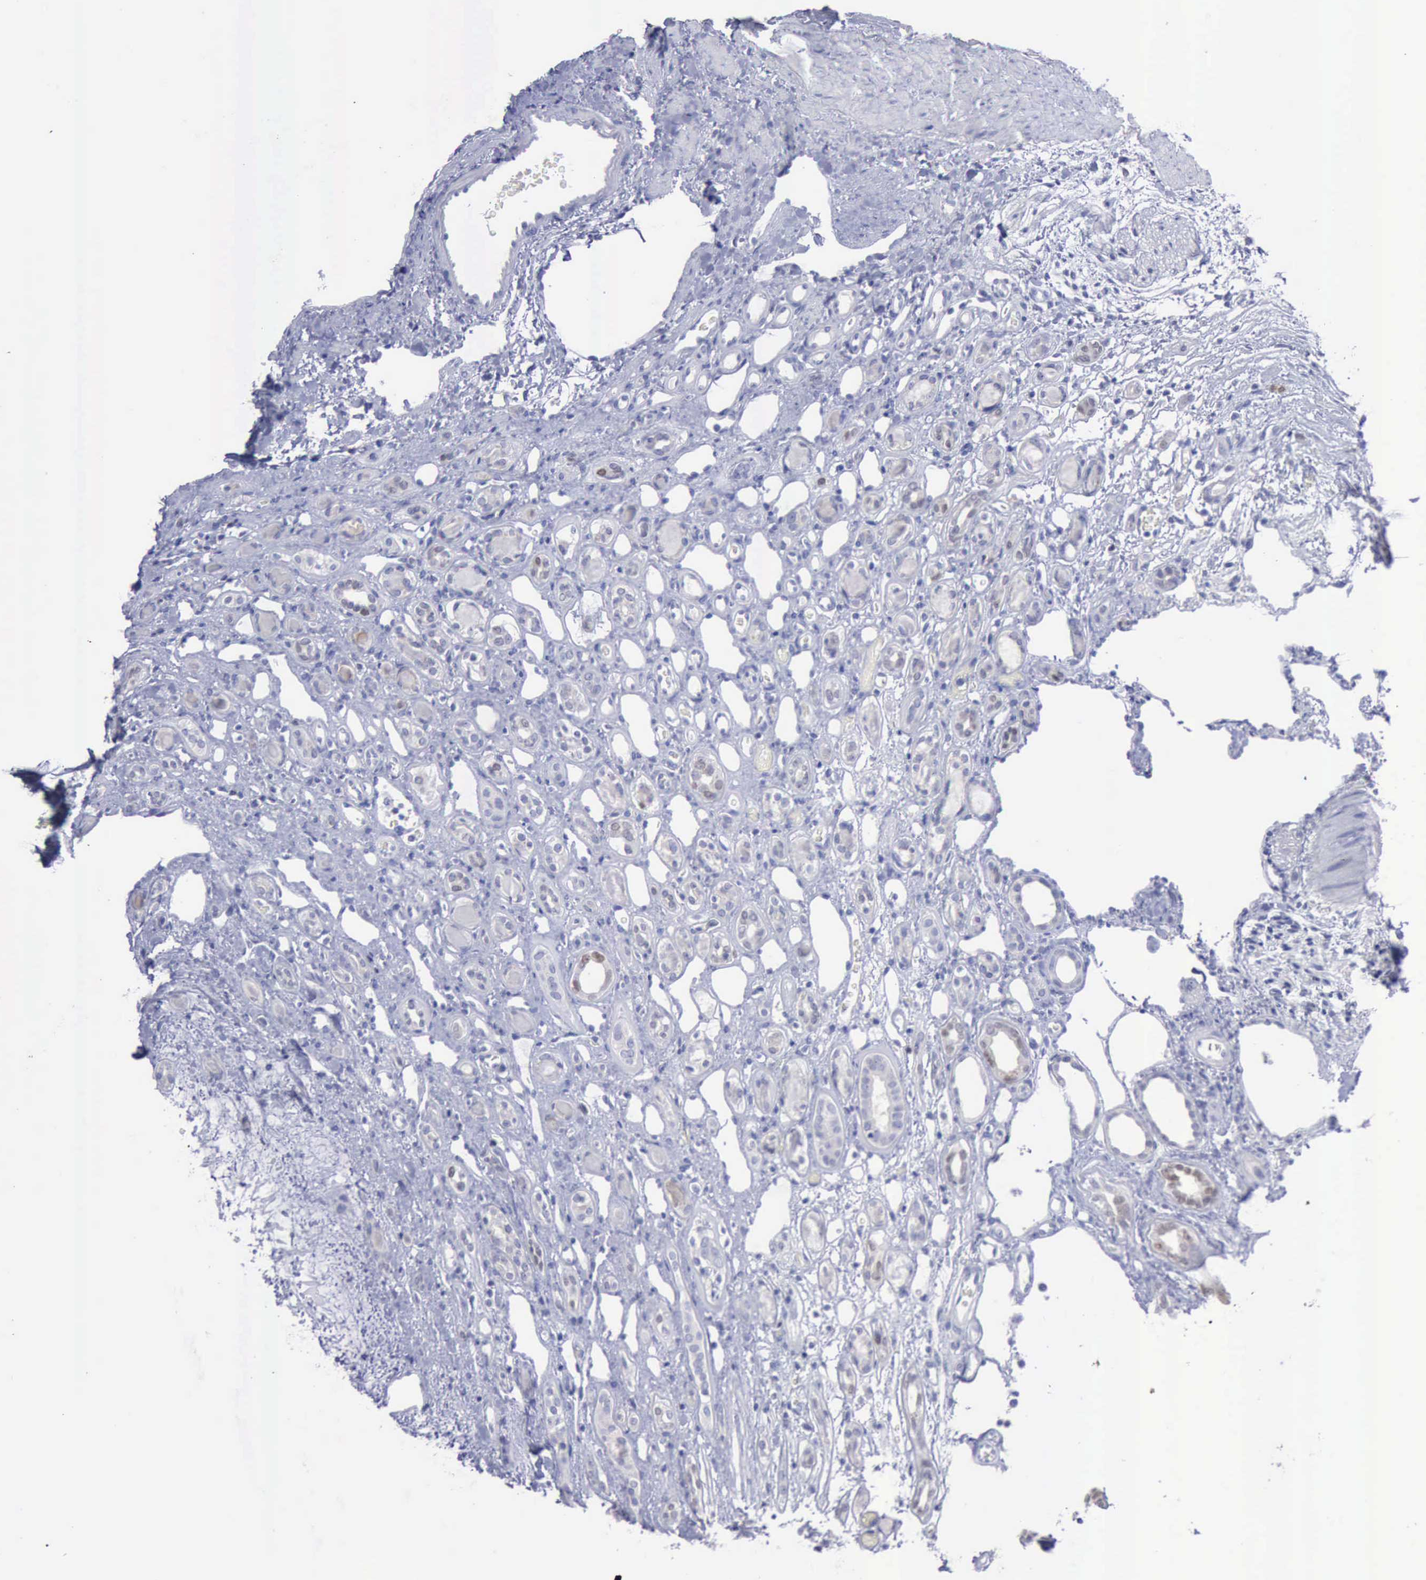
{"staining": {"intensity": "negative", "quantity": "none", "location": "none"}, "tissue": "renal cancer", "cell_type": "Tumor cells", "image_type": "cancer", "snomed": [{"axis": "morphology", "description": "Adenocarcinoma, NOS"}, {"axis": "topography", "description": "Kidney"}], "caption": "The image displays no staining of tumor cells in renal cancer (adenocarcinoma).", "gene": "SATB2", "patient": {"sex": "female", "age": 60}}